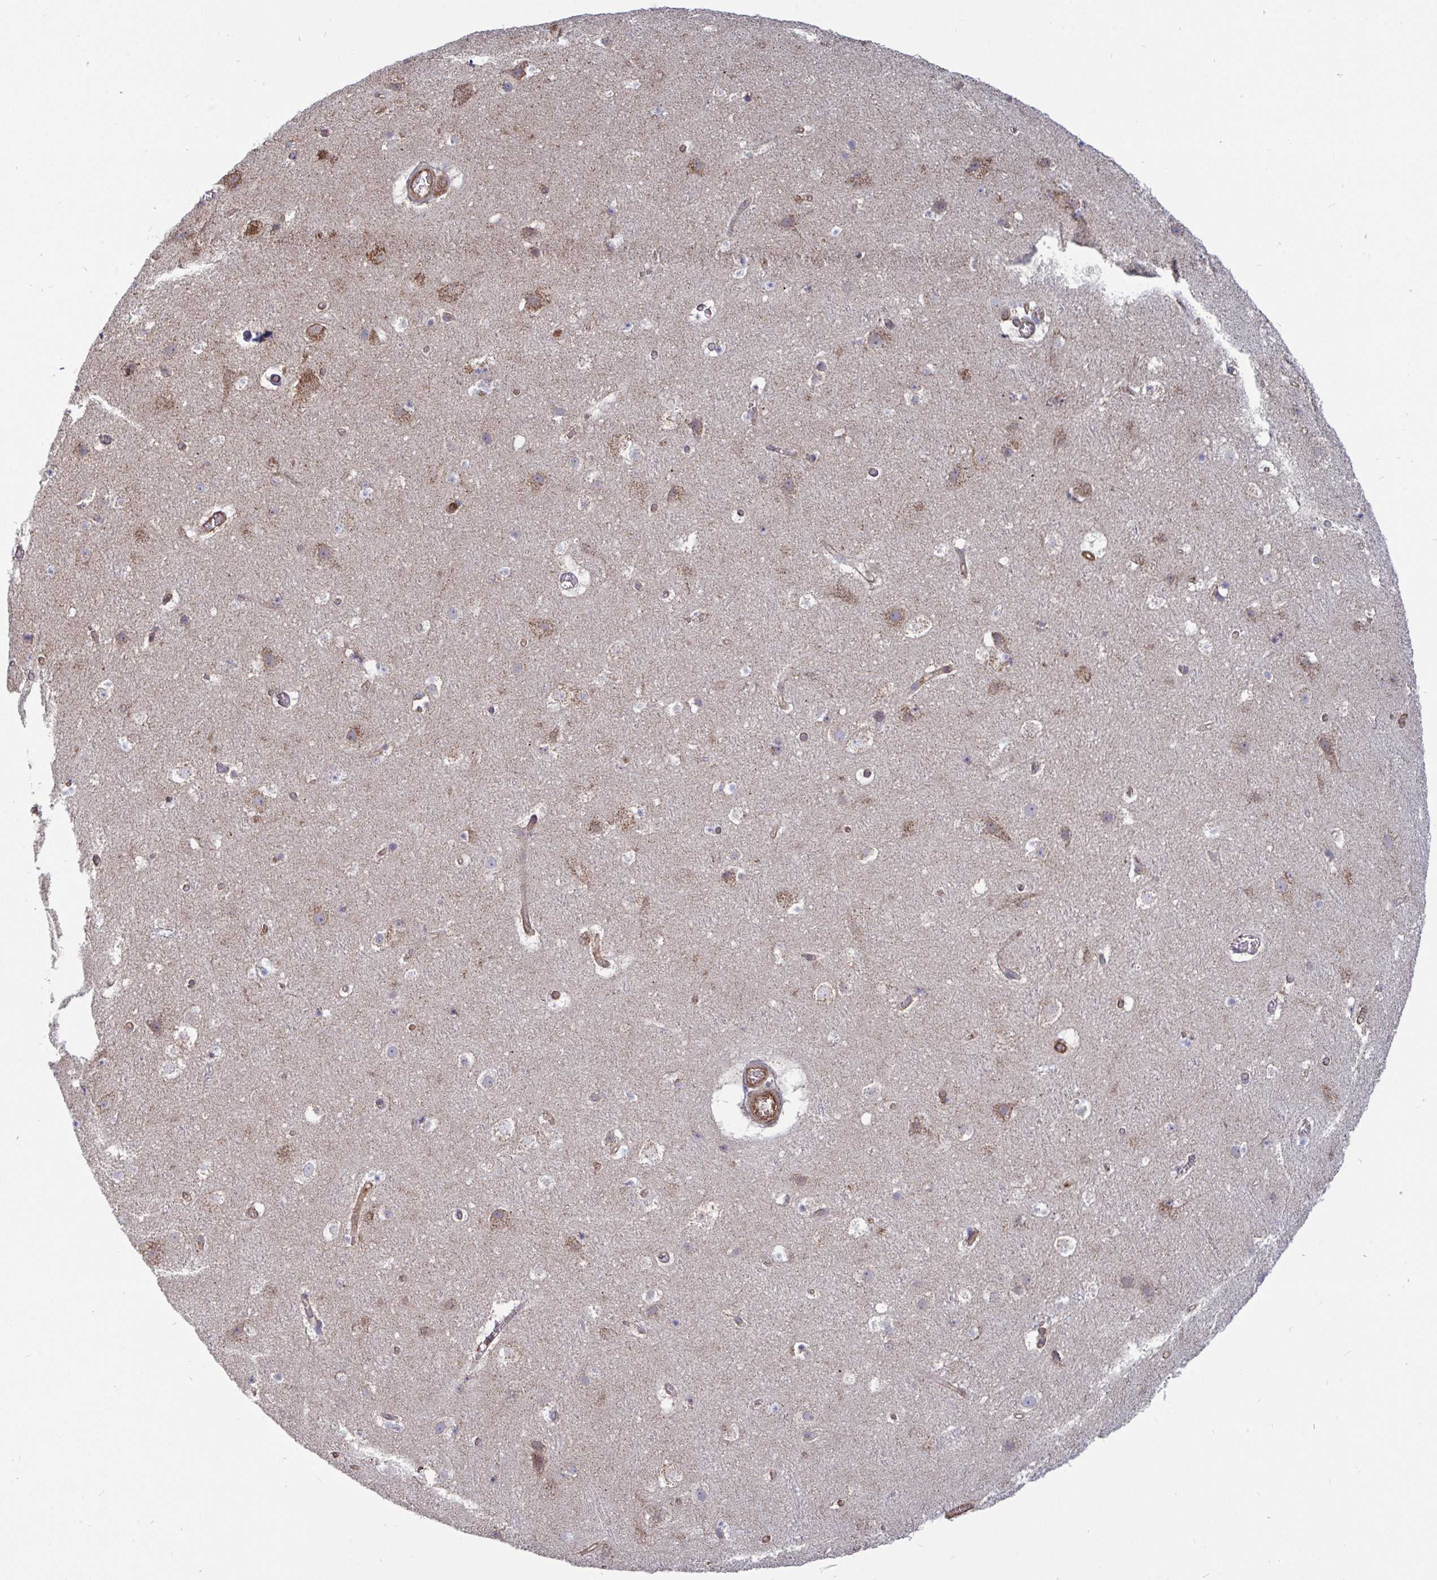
{"staining": {"intensity": "weak", "quantity": "25%-75%", "location": "cytoplasmic/membranous"}, "tissue": "cerebral cortex", "cell_type": "Endothelial cells", "image_type": "normal", "snomed": [{"axis": "morphology", "description": "Normal tissue, NOS"}, {"axis": "topography", "description": "Cerebral cortex"}], "caption": "Cerebral cortex was stained to show a protein in brown. There is low levels of weak cytoplasmic/membranous staining in approximately 25%-75% of endothelial cells. The staining was performed using DAB to visualize the protein expression in brown, while the nuclei were stained in blue with hematoxylin (Magnification: 20x).", "gene": "ISCU", "patient": {"sex": "female", "age": 42}}